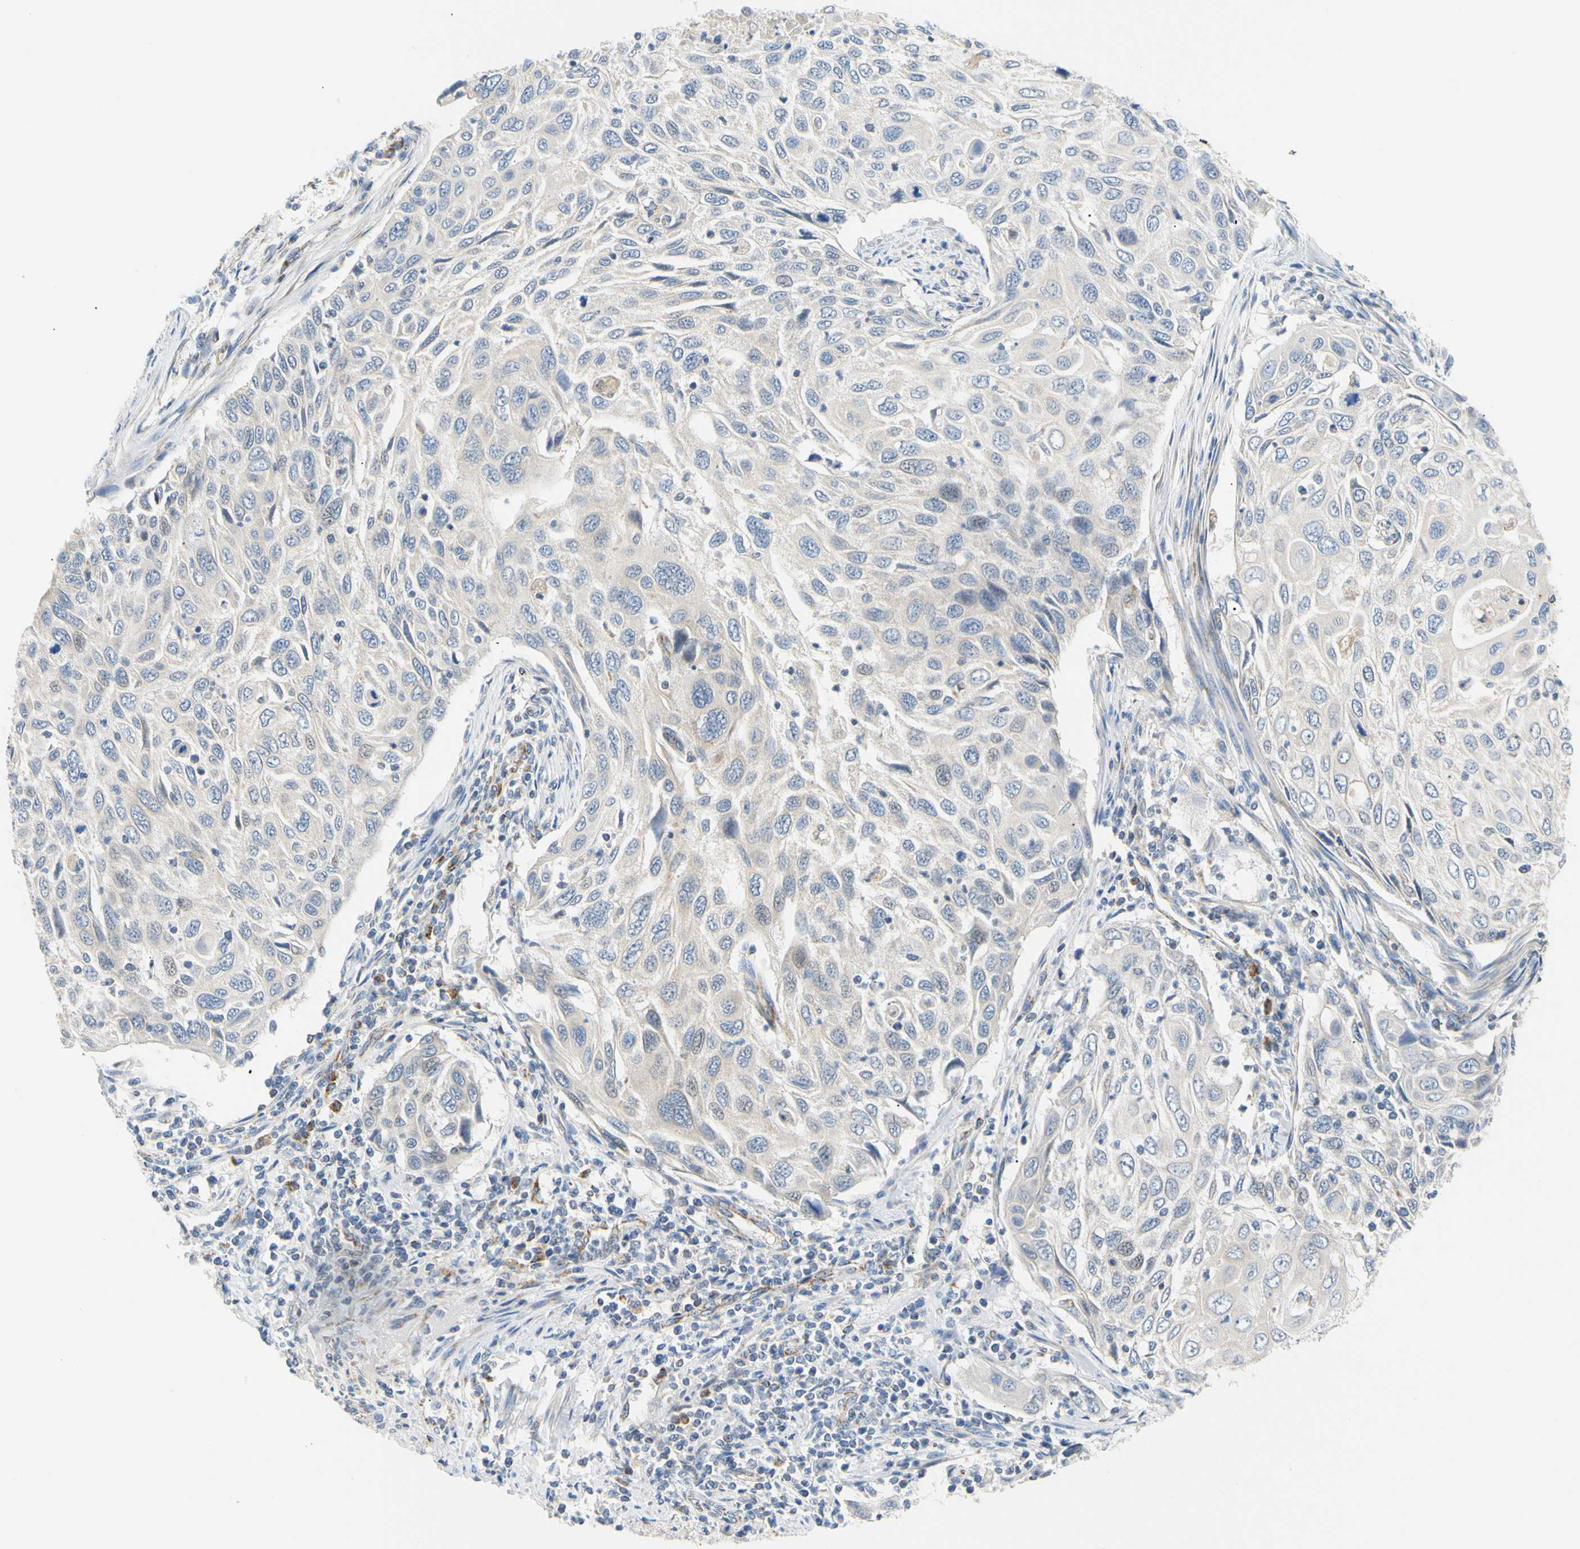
{"staining": {"intensity": "negative", "quantity": "none", "location": "none"}, "tissue": "cervical cancer", "cell_type": "Tumor cells", "image_type": "cancer", "snomed": [{"axis": "morphology", "description": "Squamous cell carcinoma, NOS"}, {"axis": "topography", "description": "Cervix"}], "caption": "This is an immunohistochemistry (IHC) photomicrograph of squamous cell carcinoma (cervical). There is no staining in tumor cells.", "gene": "ACAT1", "patient": {"sex": "female", "age": 70}}